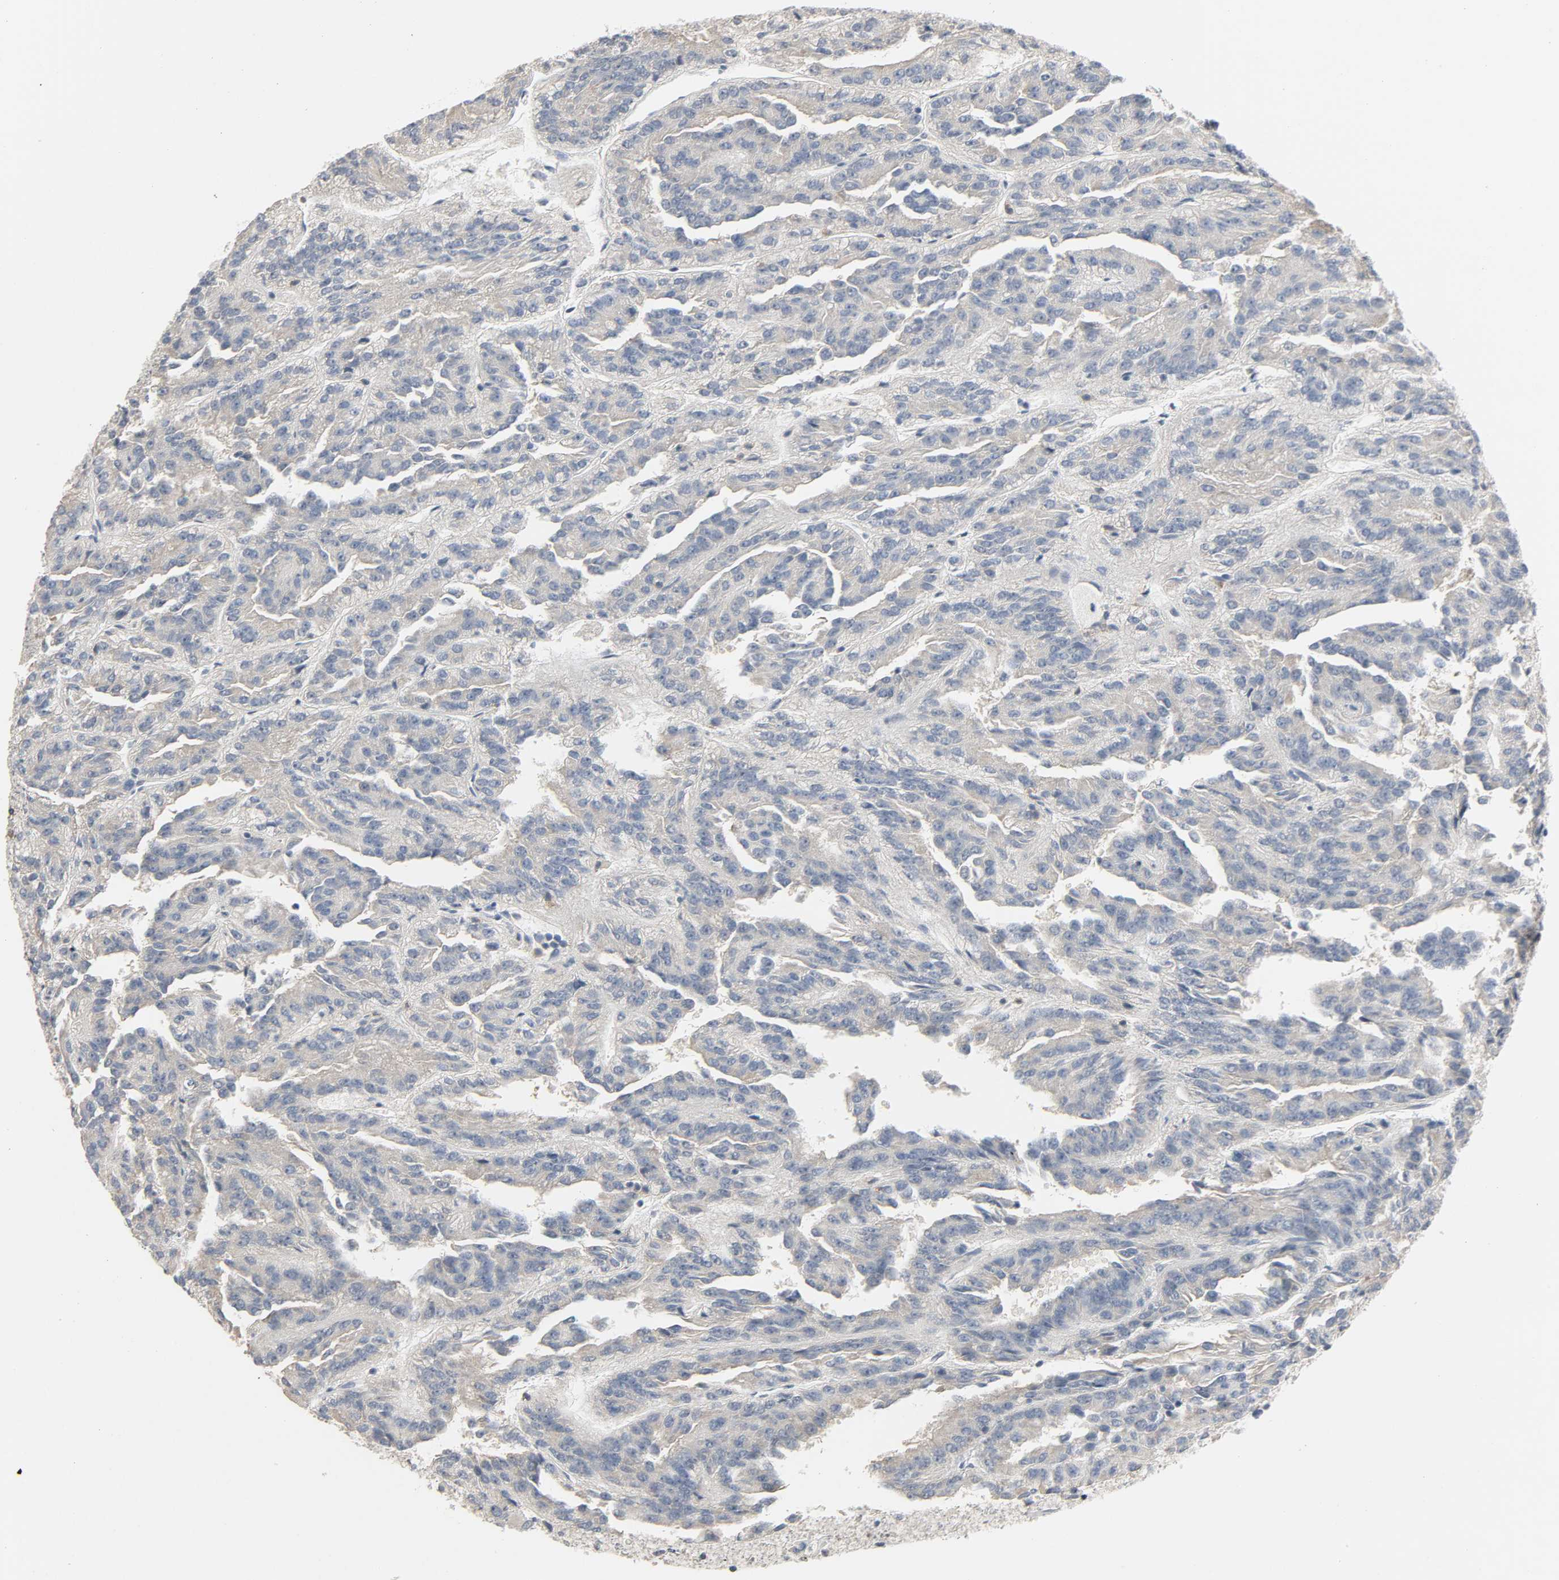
{"staining": {"intensity": "weak", "quantity": "<25%", "location": "cytoplasmic/membranous"}, "tissue": "renal cancer", "cell_type": "Tumor cells", "image_type": "cancer", "snomed": [{"axis": "morphology", "description": "Adenocarcinoma, NOS"}, {"axis": "topography", "description": "Kidney"}], "caption": "Immunohistochemical staining of human renal cancer shows no significant positivity in tumor cells.", "gene": "CD4", "patient": {"sex": "male", "age": 46}}